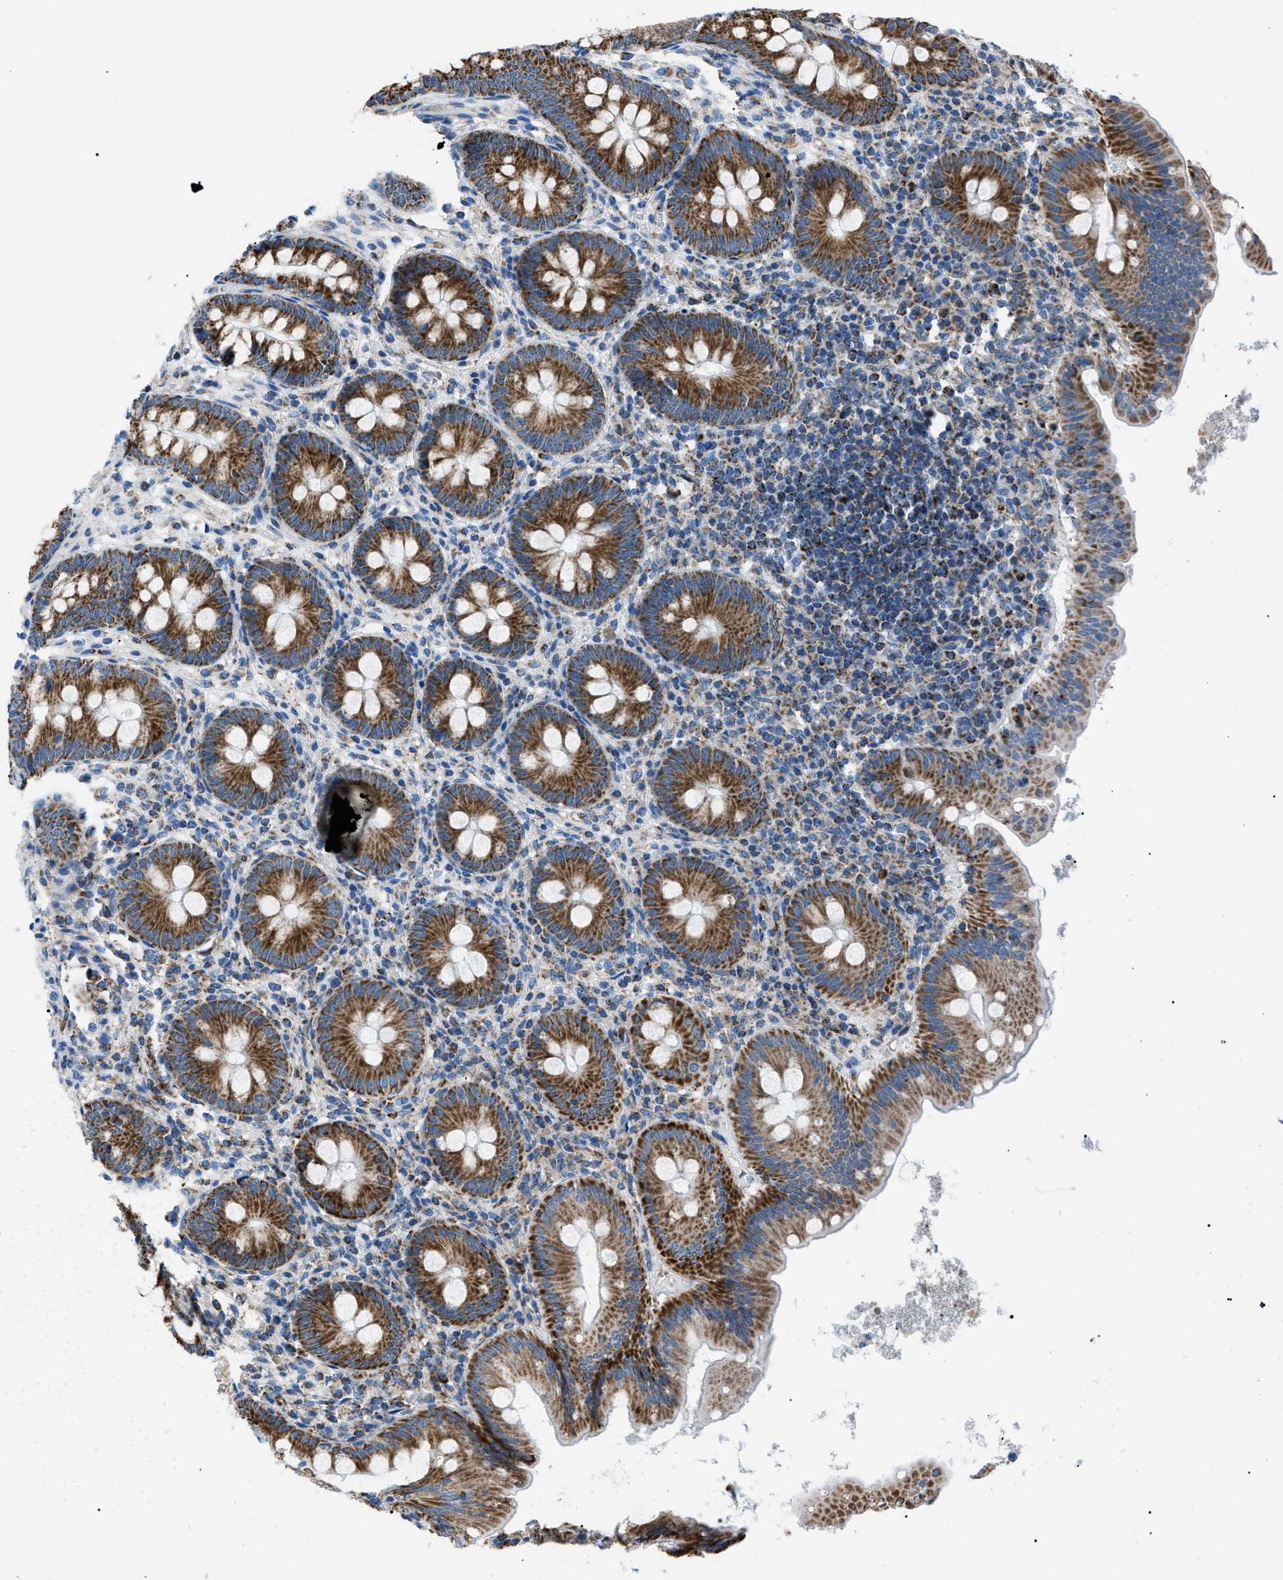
{"staining": {"intensity": "moderate", "quantity": ">75%", "location": "cytoplasmic/membranous"}, "tissue": "appendix", "cell_type": "Glandular cells", "image_type": "normal", "snomed": [{"axis": "morphology", "description": "Normal tissue, NOS"}, {"axis": "topography", "description": "Appendix"}], "caption": "This is an image of immunohistochemistry (IHC) staining of normal appendix, which shows moderate positivity in the cytoplasmic/membranous of glandular cells.", "gene": "PHB2", "patient": {"sex": "male", "age": 56}}